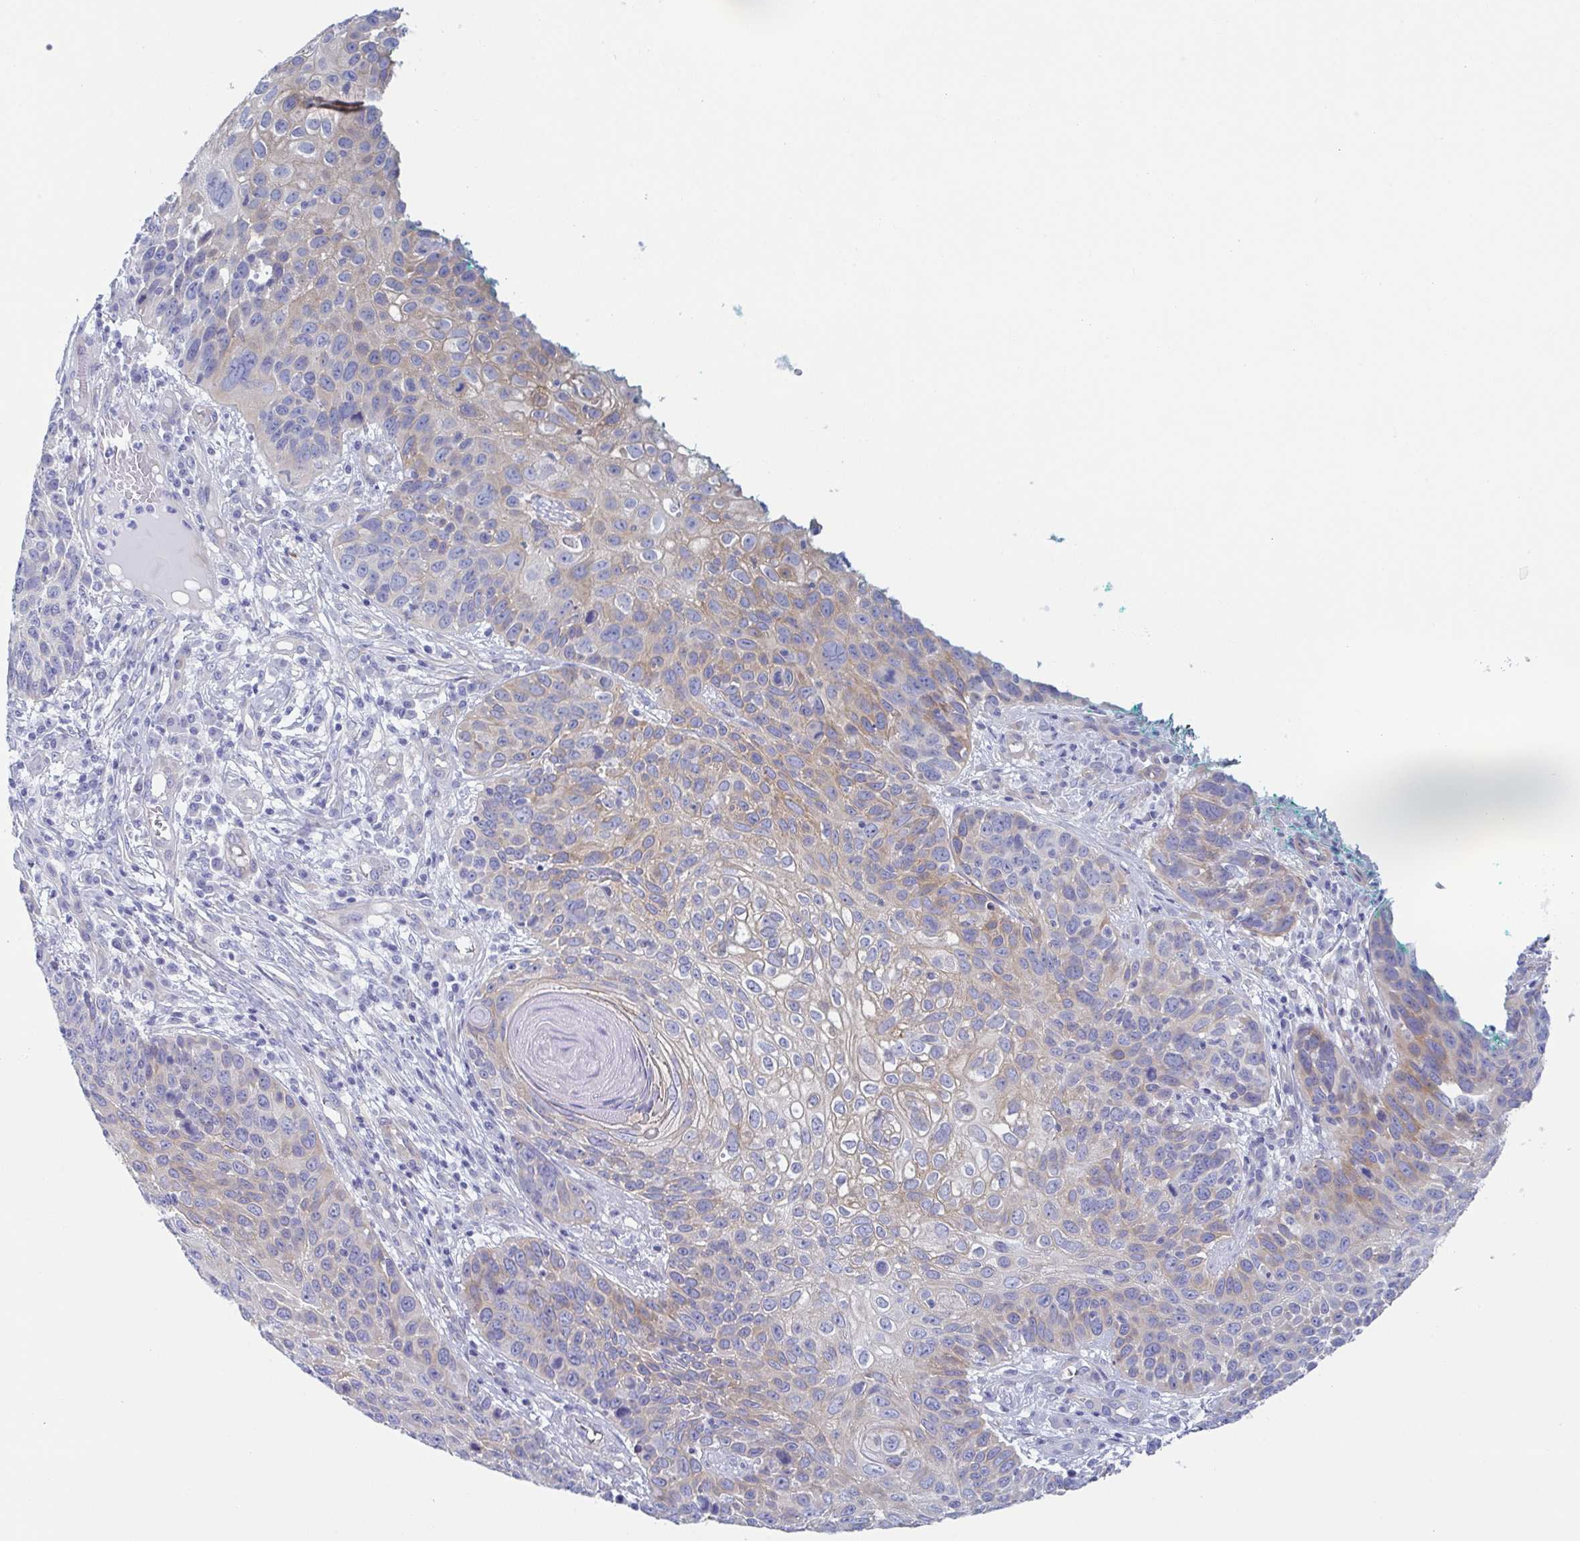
{"staining": {"intensity": "weak", "quantity": "25%-75%", "location": "cytoplasmic/membranous"}, "tissue": "skin cancer", "cell_type": "Tumor cells", "image_type": "cancer", "snomed": [{"axis": "morphology", "description": "Squamous cell carcinoma, NOS"}, {"axis": "topography", "description": "Skin"}], "caption": "IHC of skin cancer shows low levels of weak cytoplasmic/membranous positivity in approximately 25%-75% of tumor cells. The staining is performed using DAB brown chromogen to label protein expression. The nuclei are counter-stained blue using hematoxylin.", "gene": "DYNC1I1", "patient": {"sex": "male", "age": 92}}